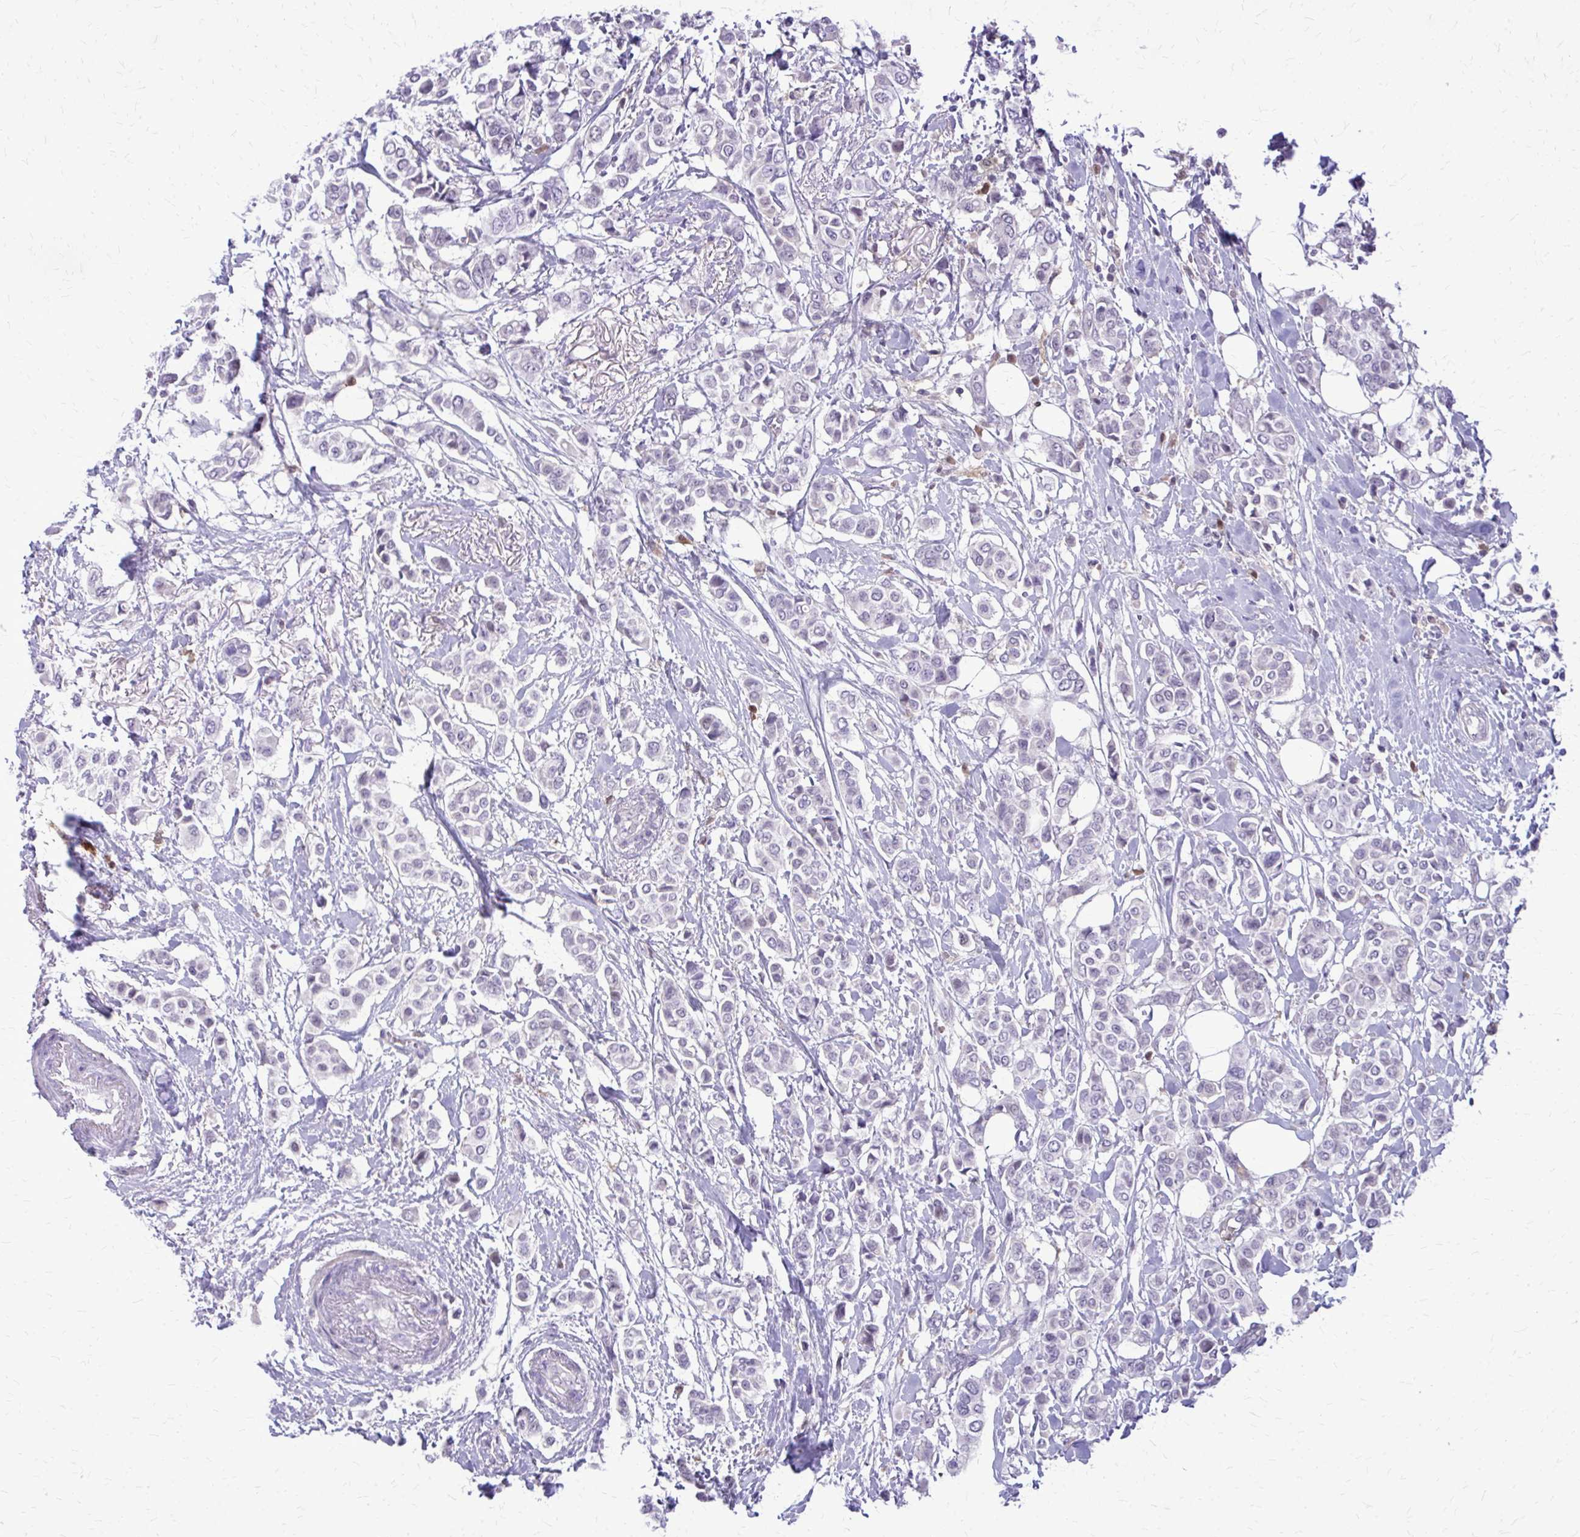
{"staining": {"intensity": "negative", "quantity": "none", "location": "none"}, "tissue": "breast cancer", "cell_type": "Tumor cells", "image_type": "cancer", "snomed": [{"axis": "morphology", "description": "Lobular carcinoma"}, {"axis": "topography", "description": "Breast"}], "caption": "Lobular carcinoma (breast) stained for a protein using immunohistochemistry (IHC) demonstrates no staining tumor cells.", "gene": "GLRX", "patient": {"sex": "female", "age": 51}}